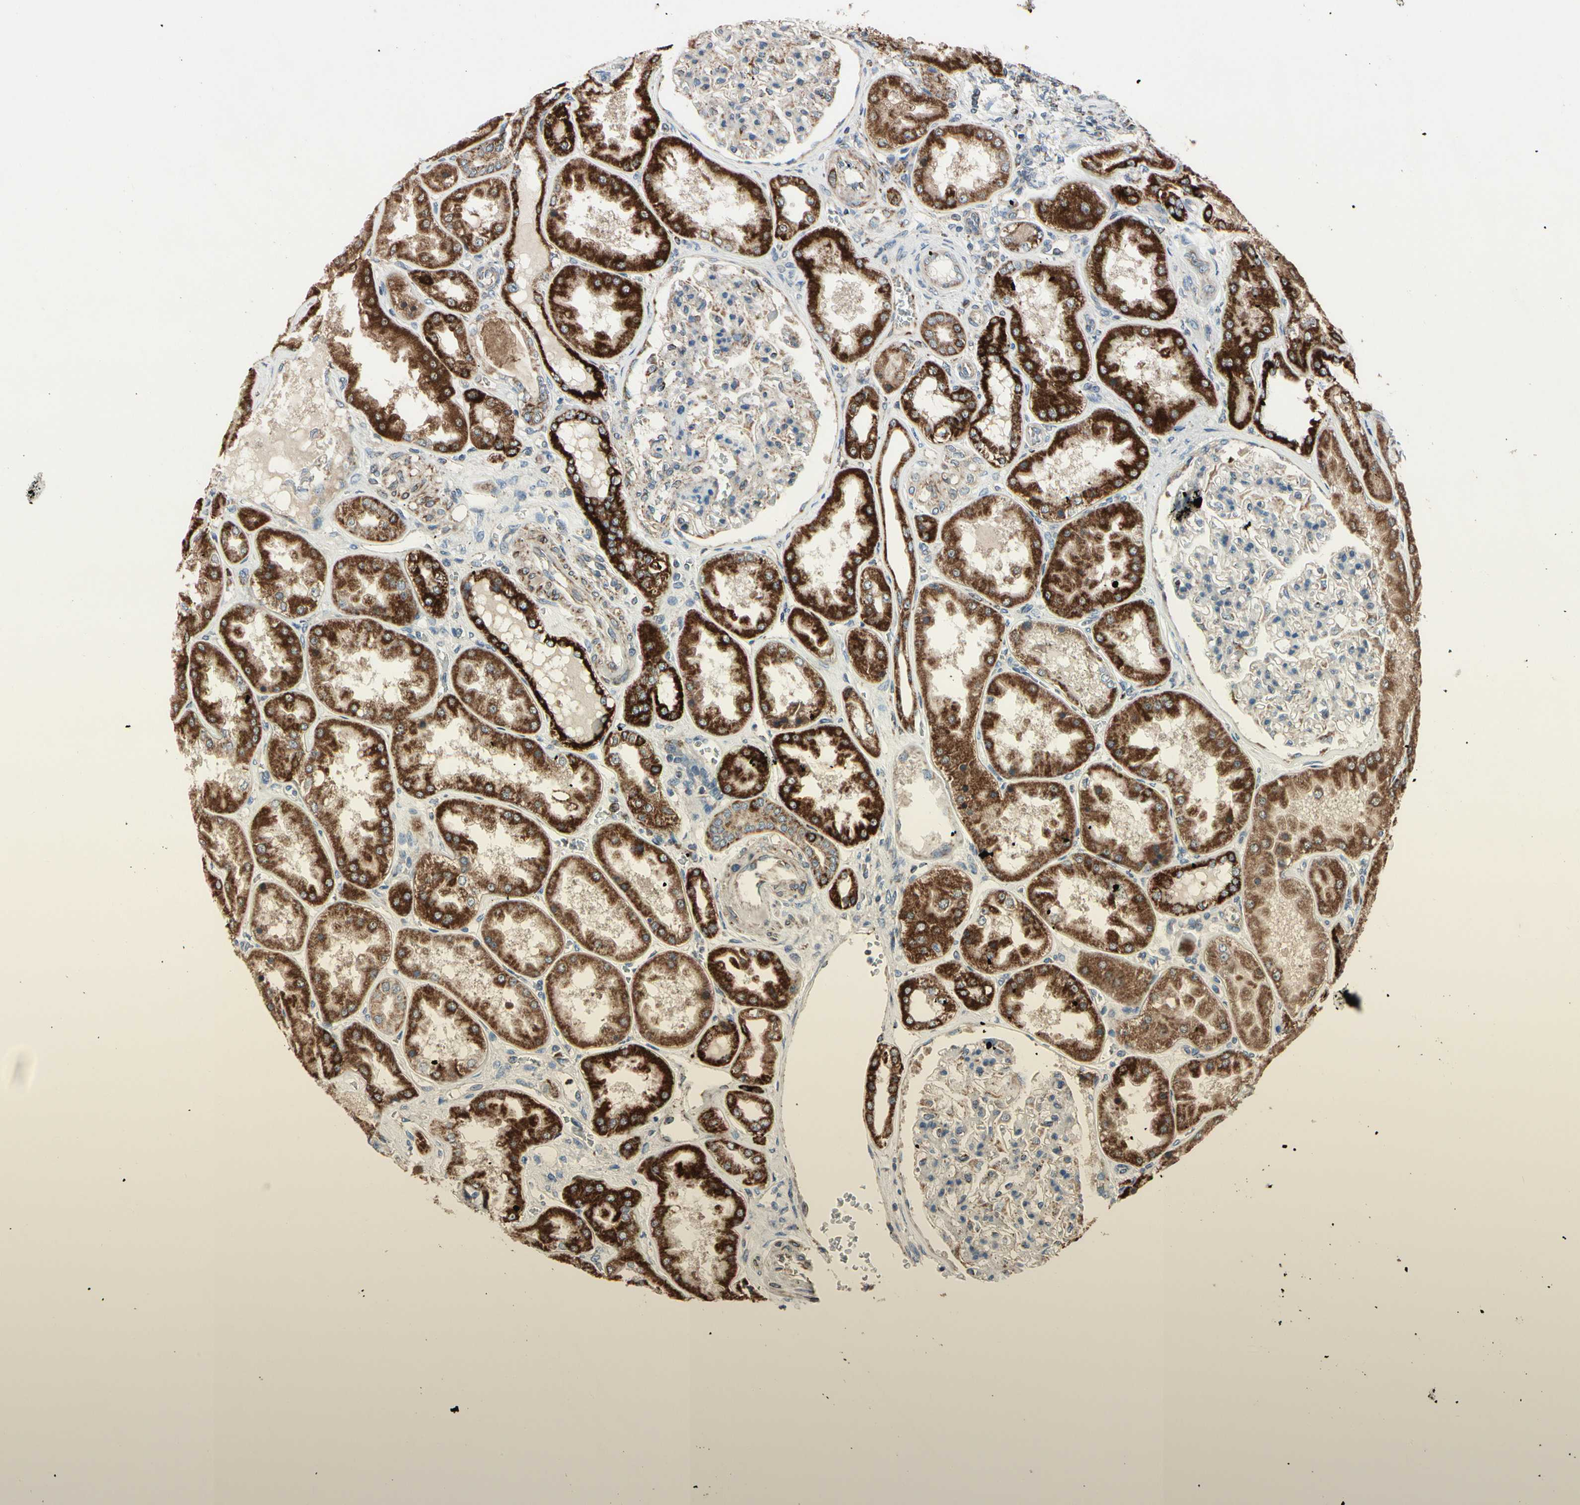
{"staining": {"intensity": "weak", "quantity": ">75%", "location": "cytoplasmic/membranous"}, "tissue": "kidney", "cell_type": "Cells in glomeruli", "image_type": "normal", "snomed": [{"axis": "morphology", "description": "Normal tissue, NOS"}, {"axis": "topography", "description": "Kidney"}], "caption": "Kidney stained with DAB (3,3'-diaminobenzidine) IHC shows low levels of weak cytoplasmic/membranous staining in about >75% of cells in glomeruli.", "gene": "CPT1A", "patient": {"sex": "female", "age": 56}}